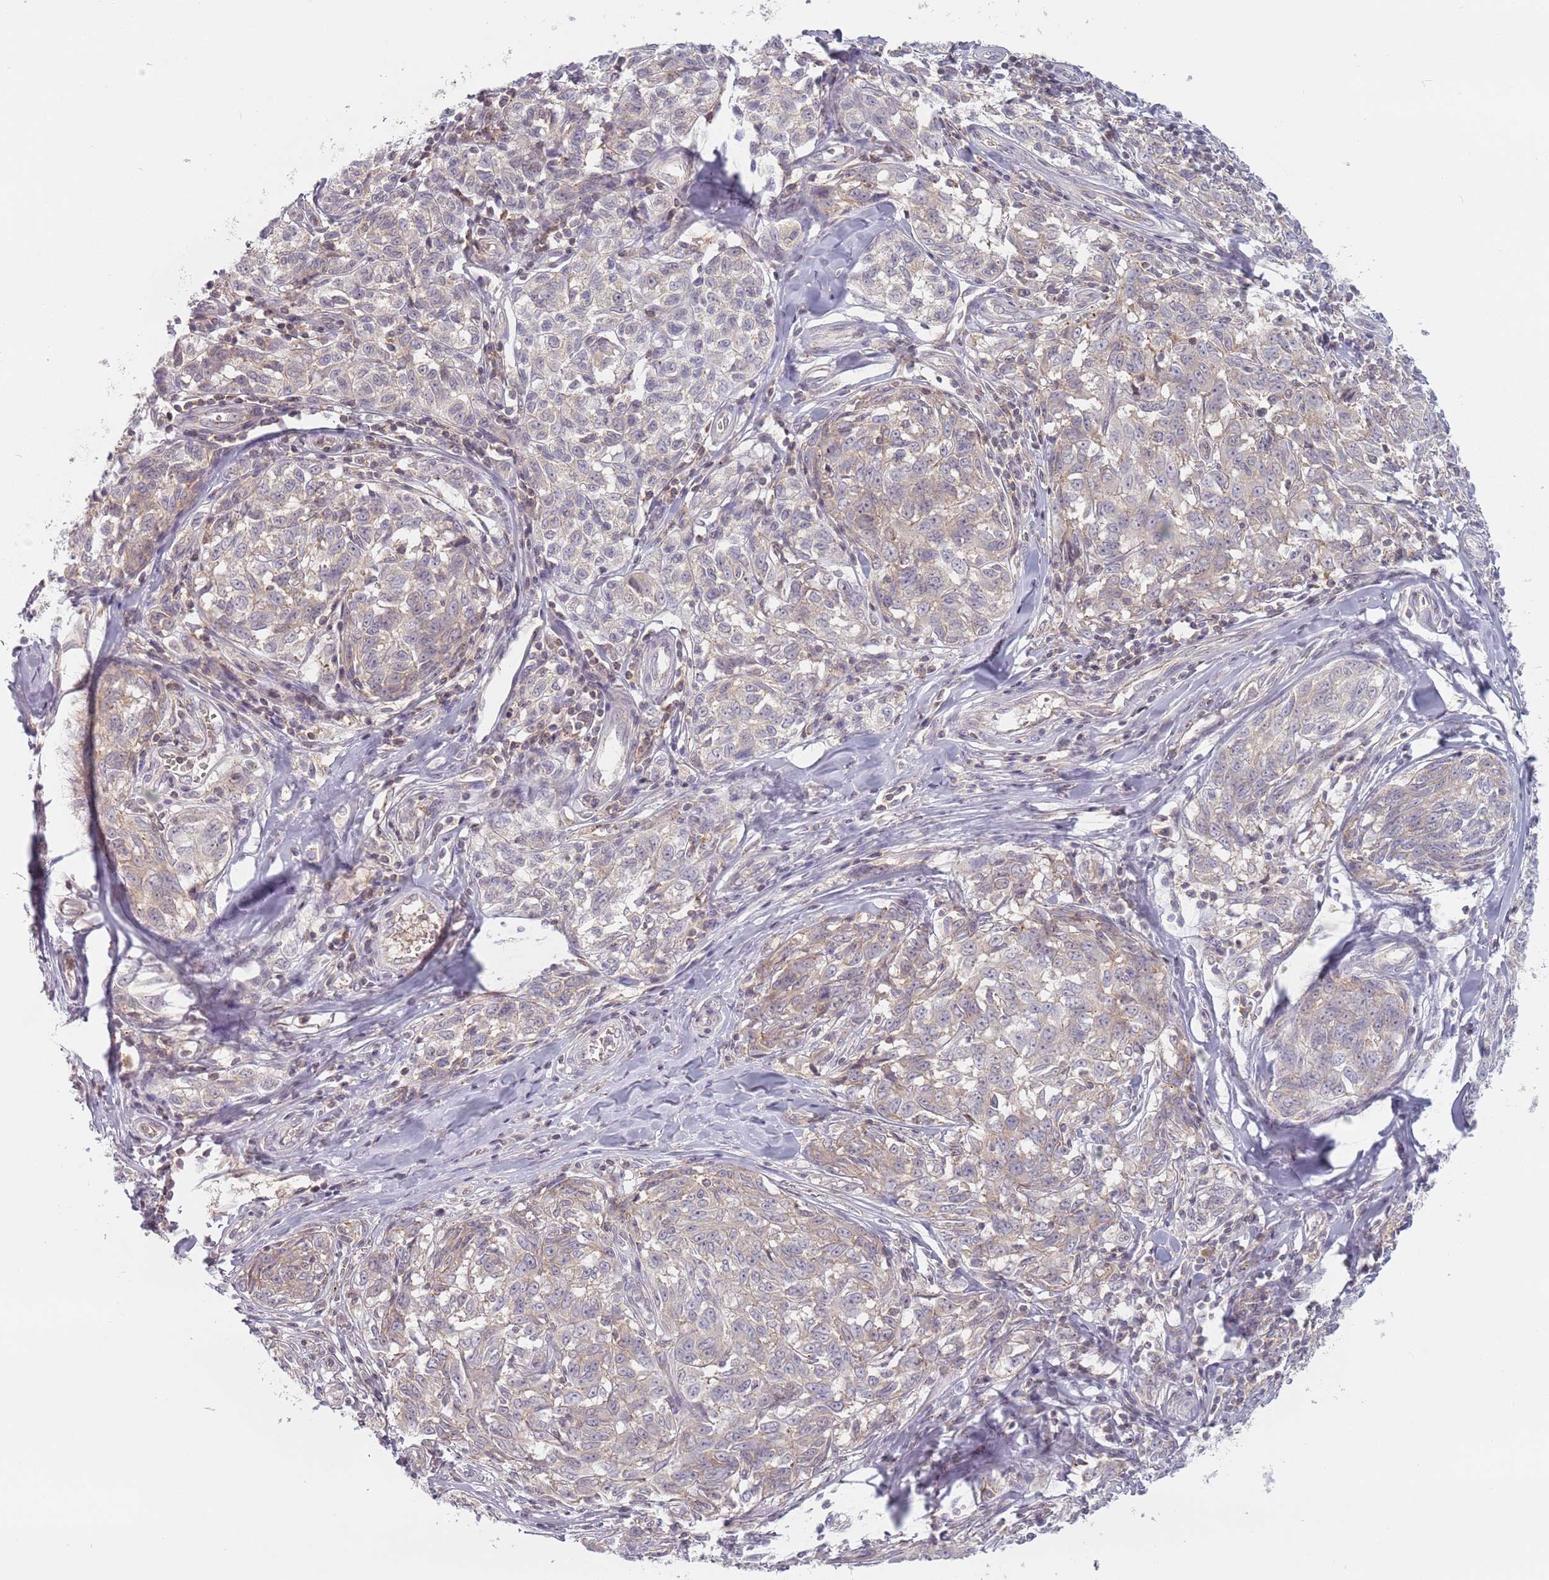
{"staining": {"intensity": "weak", "quantity": "25%-75%", "location": "cytoplasmic/membranous"}, "tissue": "melanoma", "cell_type": "Tumor cells", "image_type": "cancer", "snomed": [{"axis": "morphology", "description": "Normal tissue, NOS"}, {"axis": "morphology", "description": "Malignant melanoma, NOS"}, {"axis": "topography", "description": "Skin"}], "caption": "IHC (DAB (3,3'-diaminobenzidine)) staining of malignant melanoma displays weak cytoplasmic/membranous protein expression in approximately 25%-75% of tumor cells.", "gene": "ASB13", "patient": {"sex": "female", "age": 64}}